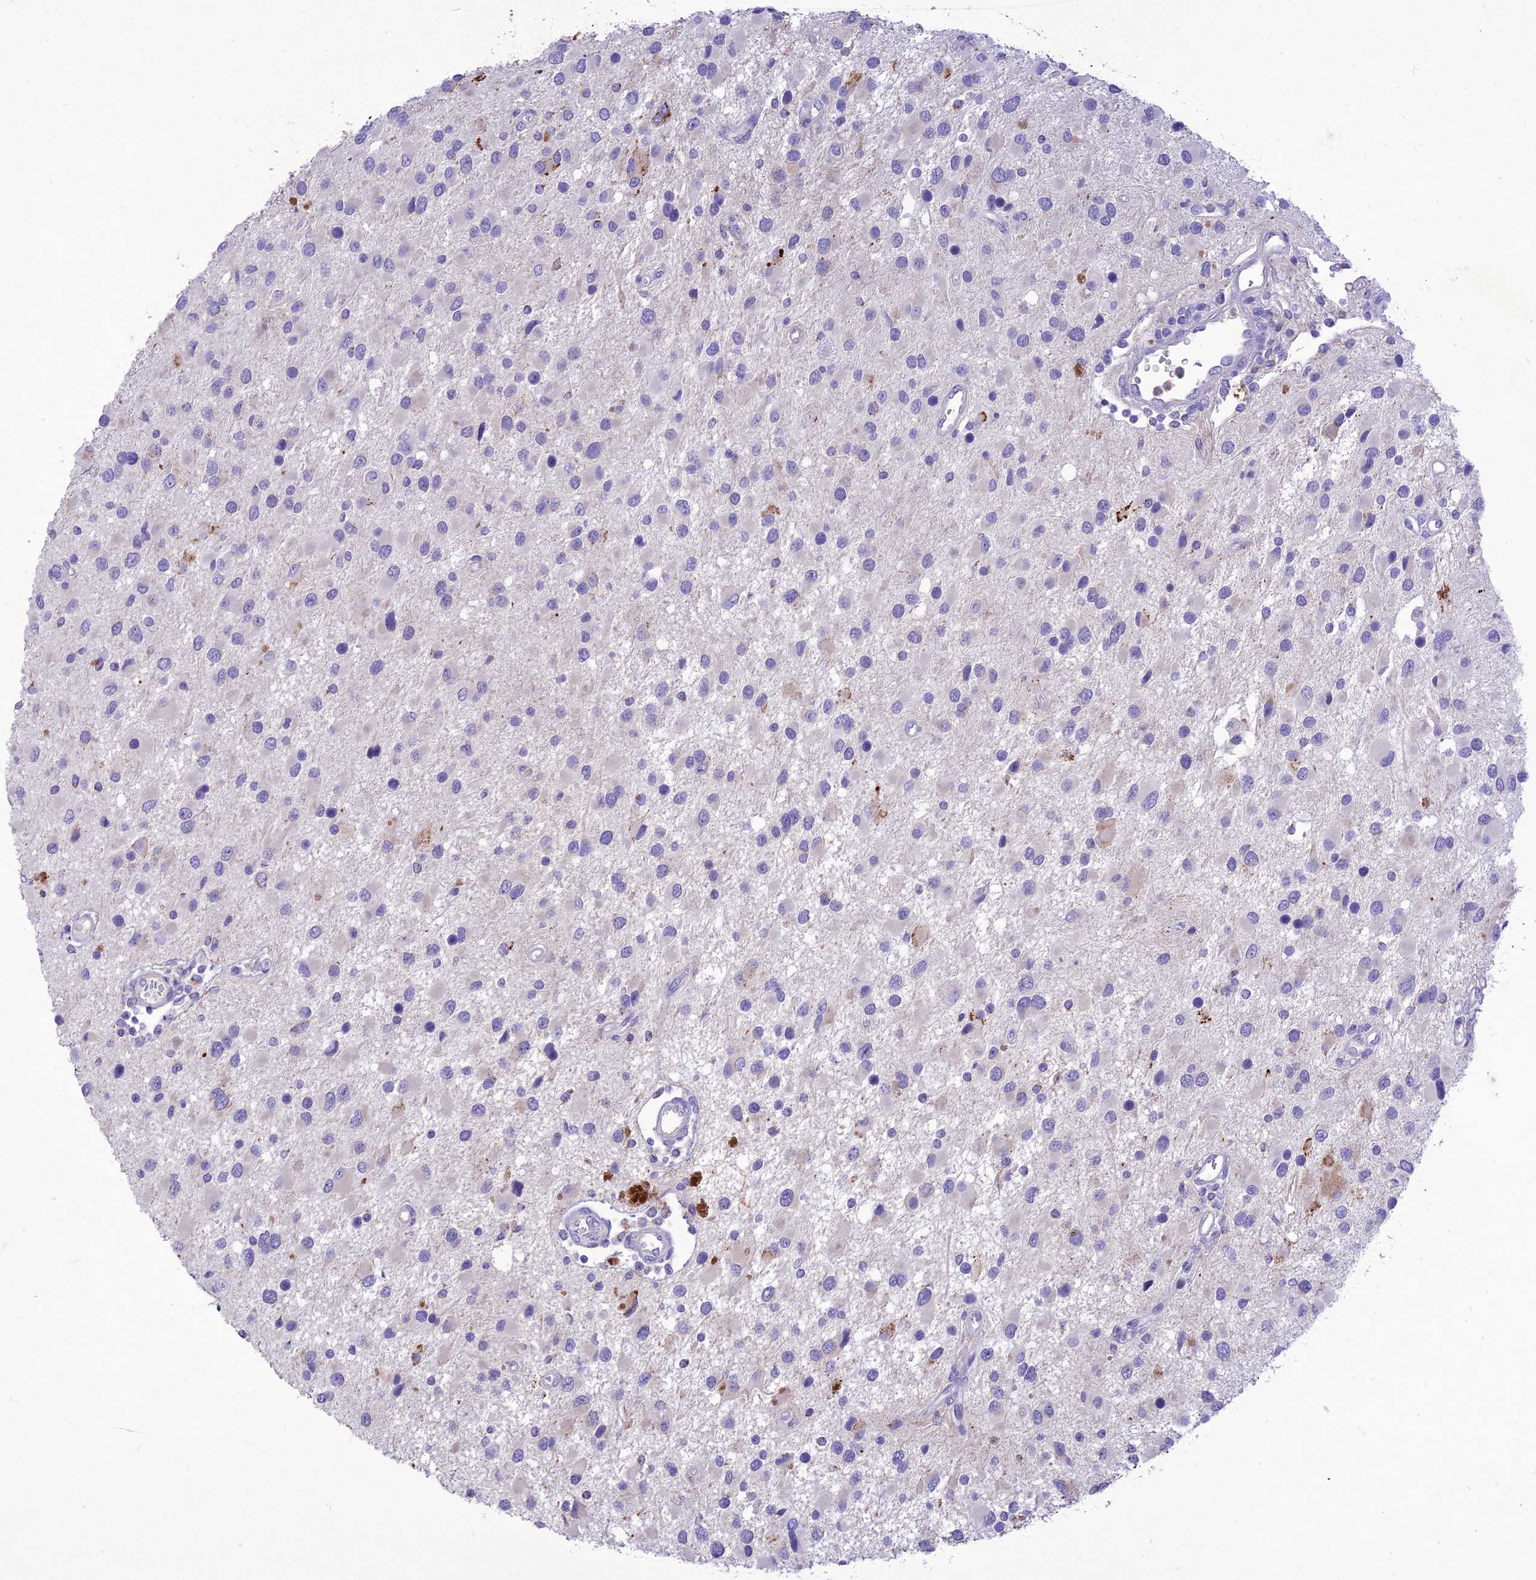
{"staining": {"intensity": "negative", "quantity": "none", "location": "none"}, "tissue": "glioma", "cell_type": "Tumor cells", "image_type": "cancer", "snomed": [{"axis": "morphology", "description": "Glioma, malignant, High grade"}, {"axis": "topography", "description": "Brain"}], "caption": "Immunohistochemistry of human glioma exhibits no staining in tumor cells.", "gene": "SLC13A5", "patient": {"sex": "male", "age": 53}}